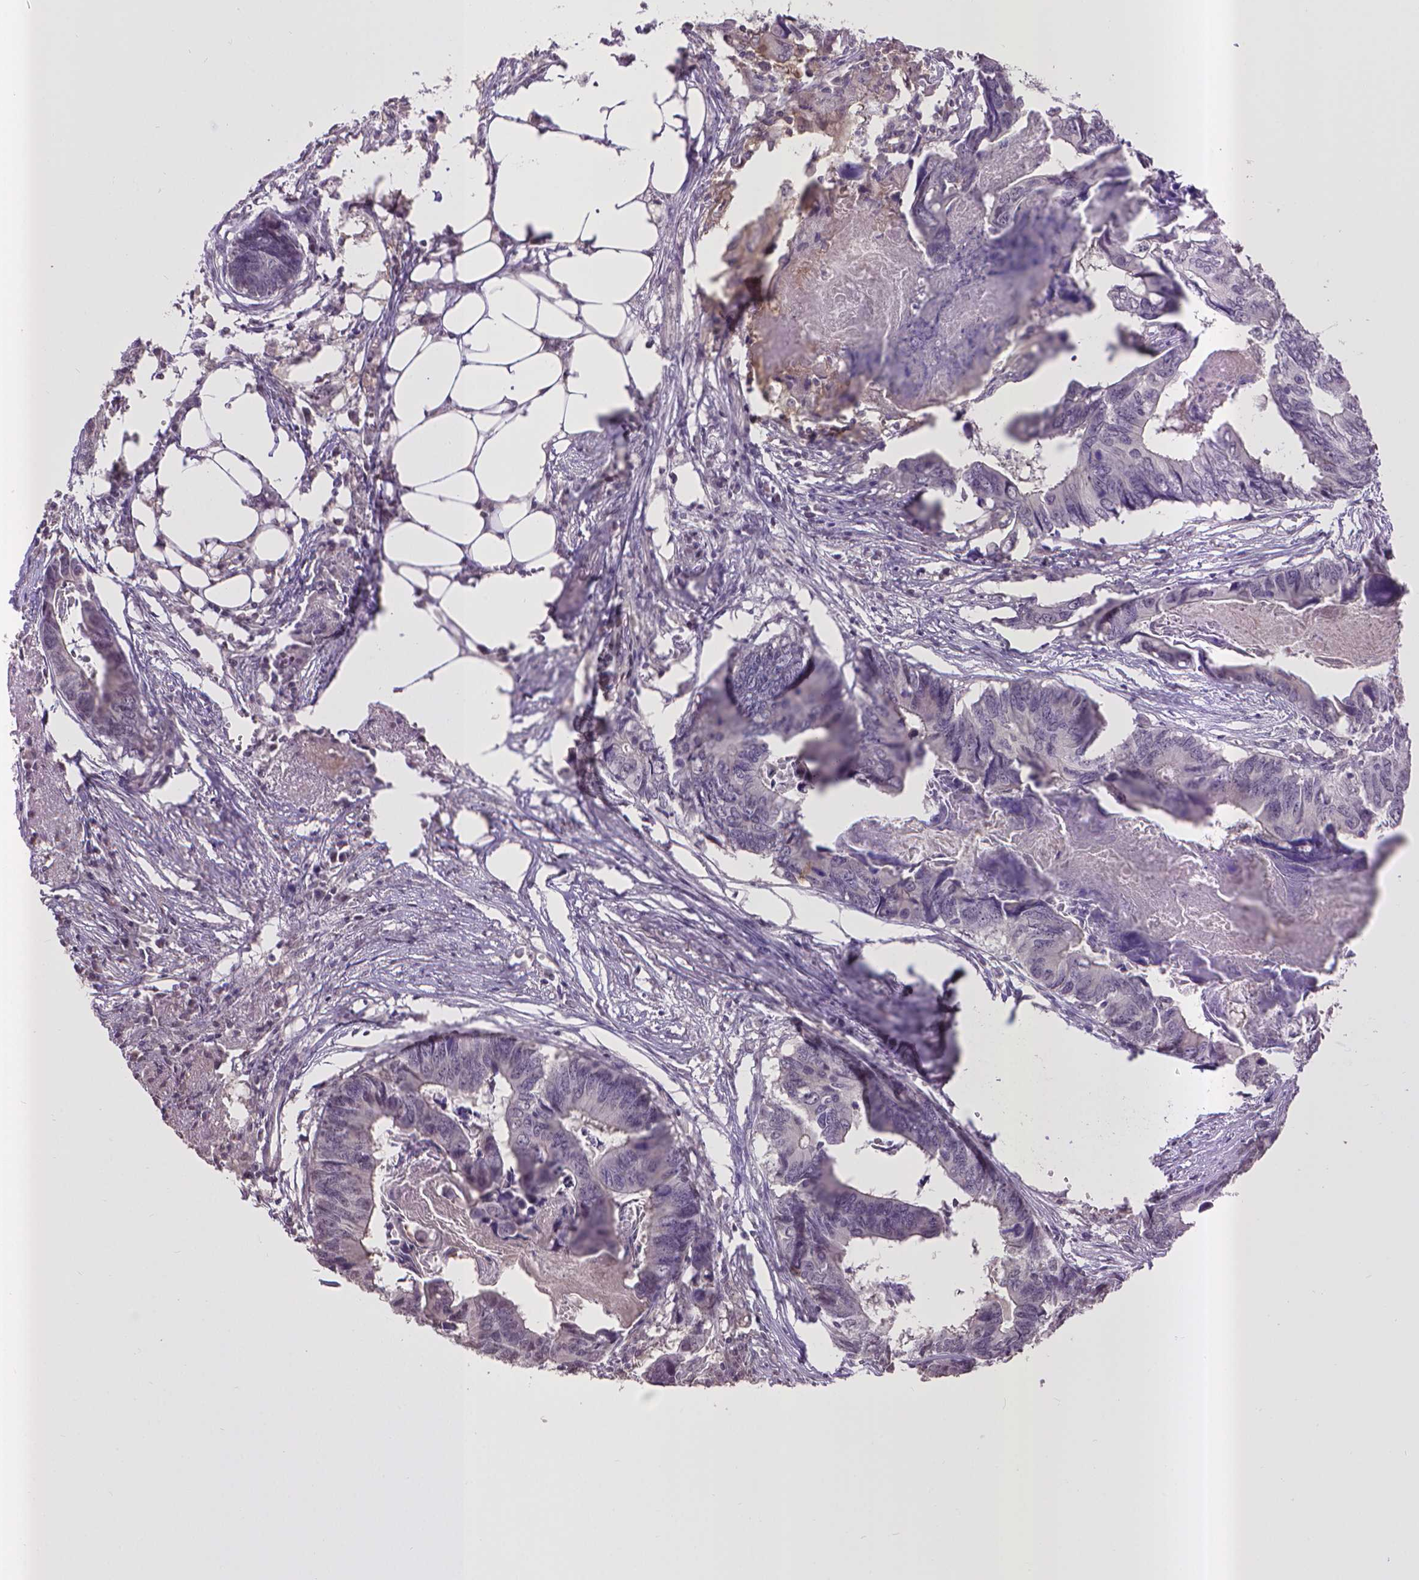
{"staining": {"intensity": "negative", "quantity": "none", "location": "none"}, "tissue": "colorectal cancer", "cell_type": "Tumor cells", "image_type": "cancer", "snomed": [{"axis": "morphology", "description": "Adenocarcinoma, NOS"}, {"axis": "topography", "description": "Colon"}], "caption": "High magnification brightfield microscopy of adenocarcinoma (colorectal) stained with DAB (3,3'-diaminobenzidine) (brown) and counterstained with hematoxylin (blue): tumor cells show no significant staining.", "gene": "CPM", "patient": {"sex": "female", "age": 82}}